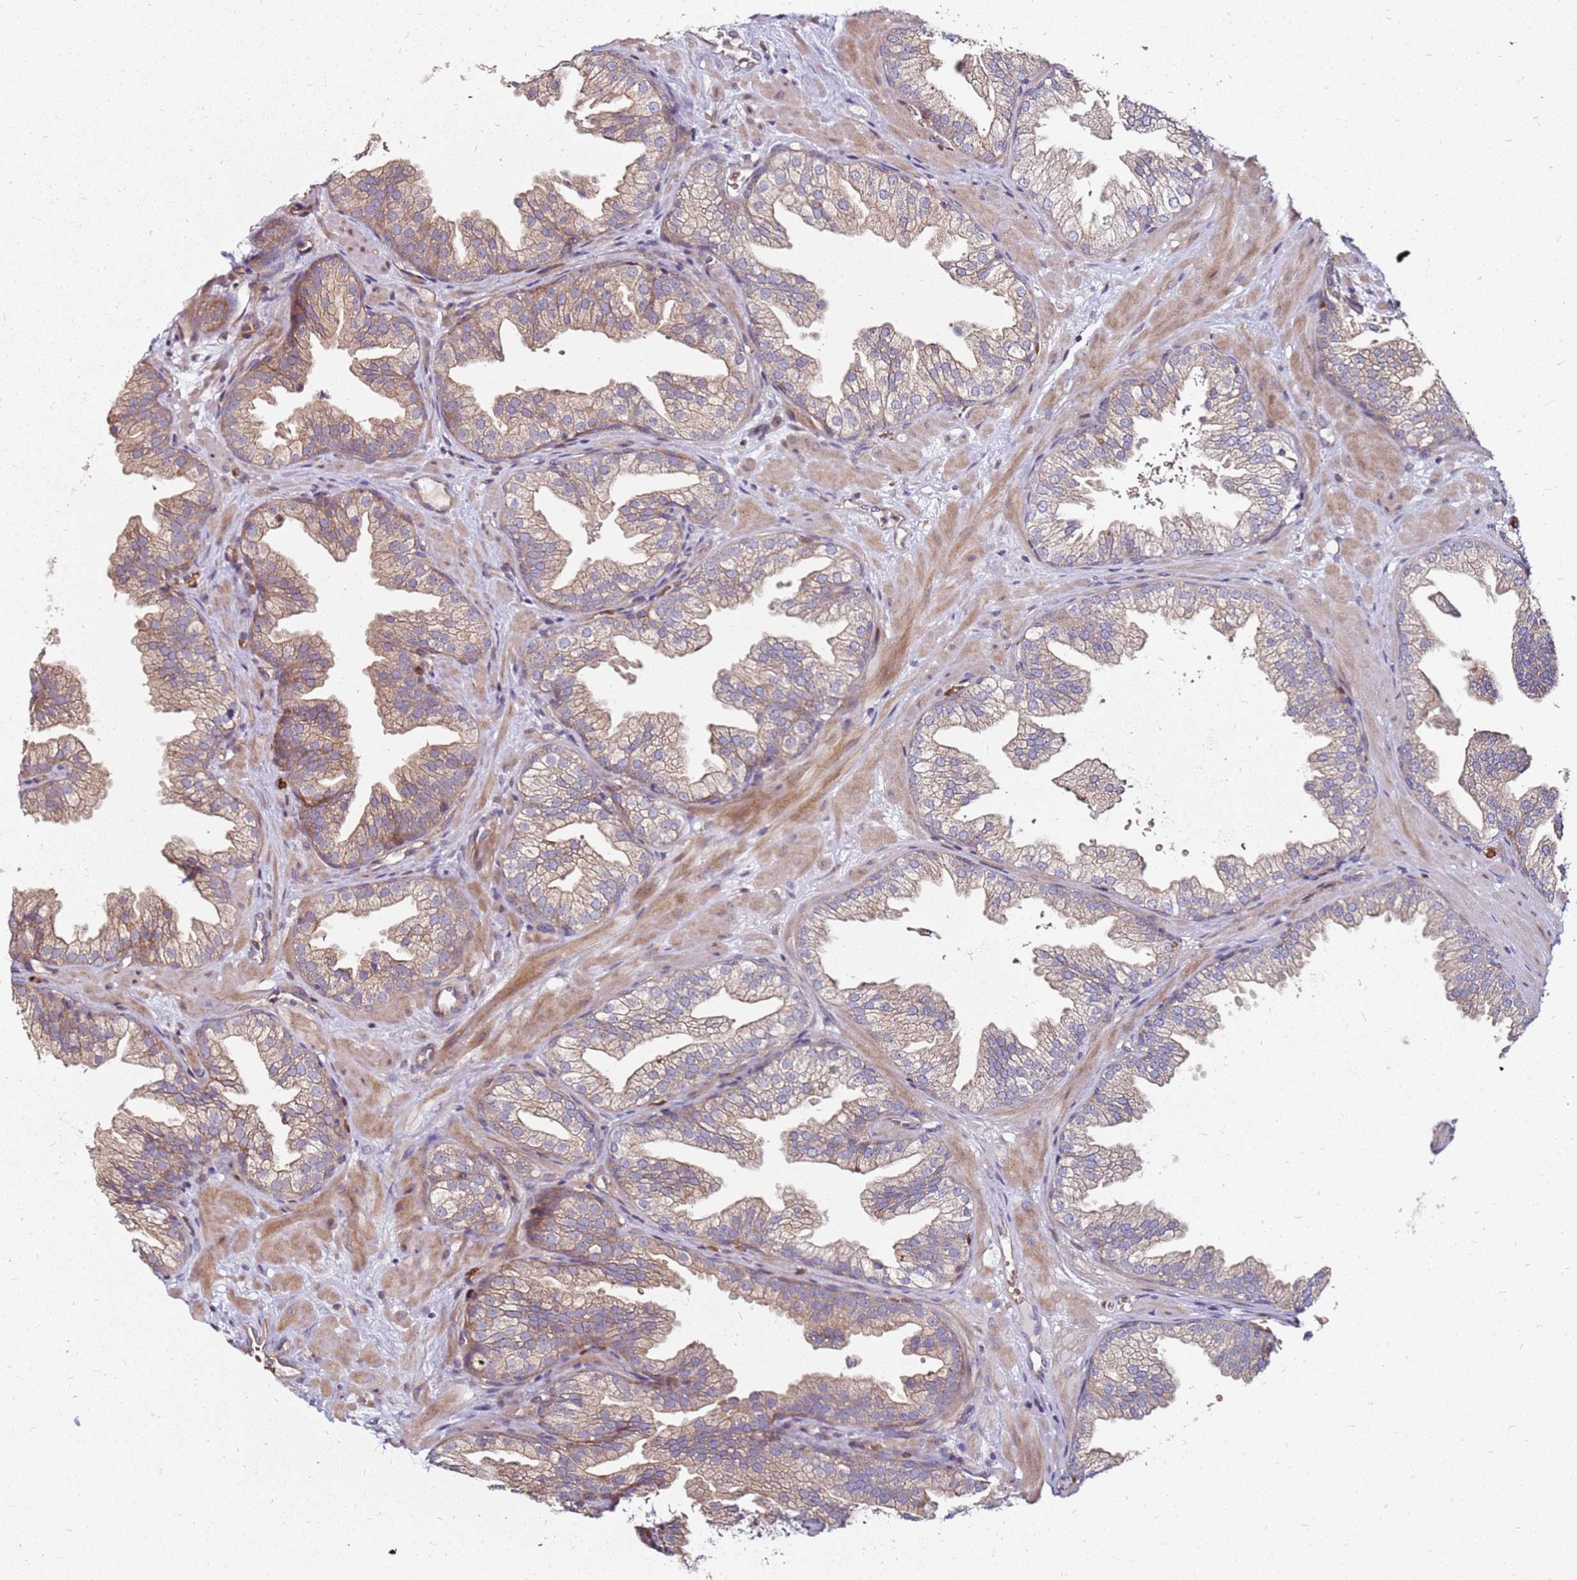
{"staining": {"intensity": "weak", "quantity": "25%-75%", "location": "cytoplasmic/membranous"}, "tissue": "prostate", "cell_type": "Glandular cells", "image_type": "normal", "snomed": [{"axis": "morphology", "description": "Normal tissue, NOS"}, {"axis": "topography", "description": "Prostate"}], "caption": "Immunohistochemistry (IHC) of unremarkable prostate exhibits low levels of weak cytoplasmic/membranous expression in about 25%-75% of glandular cells. (brown staining indicates protein expression, while blue staining denotes nuclei).", "gene": "RNF11", "patient": {"sex": "male", "age": 37}}